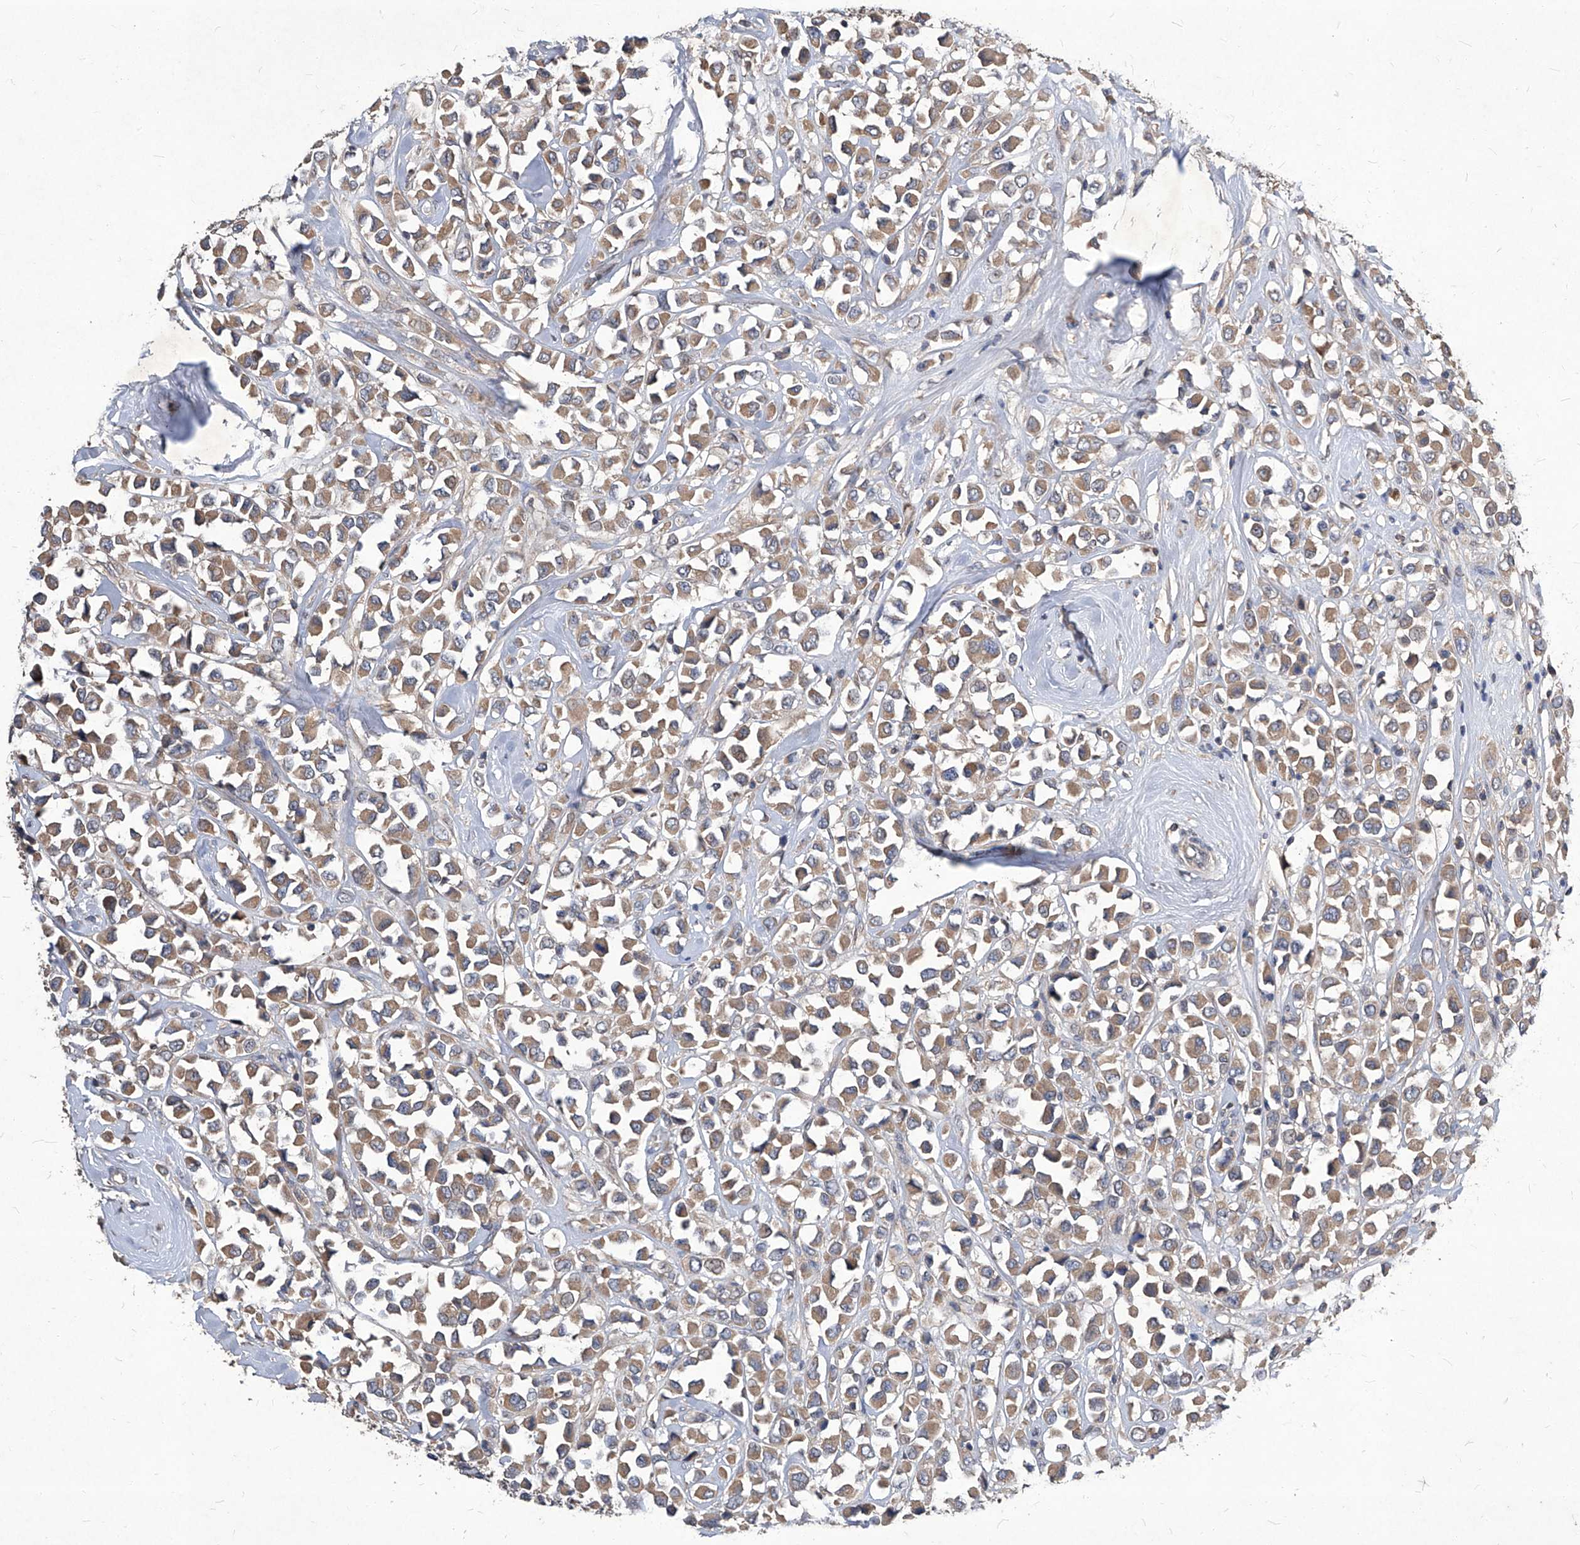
{"staining": {"intensity": "moderate", "quantity": ">75%", "location": "cytoplasmic/membranous"}, "tissue": "breast cancer", "cell_type": "Tumor cells", "image_type": "cancer", "snomed": [{"axis": "morphology", "description": "Duct carcinoma"}, {"axis": "topography", "description": "Breast"}], "caption": "This histopathology image reveals immunohistochemistry (IHC) staining of breast cancer, with medium moderate cytoplasmic/membranous expression in approximately >75% of tumor cells.", "gene": "SYNGR1", "patient": {"sex": "female", "age": 61}}